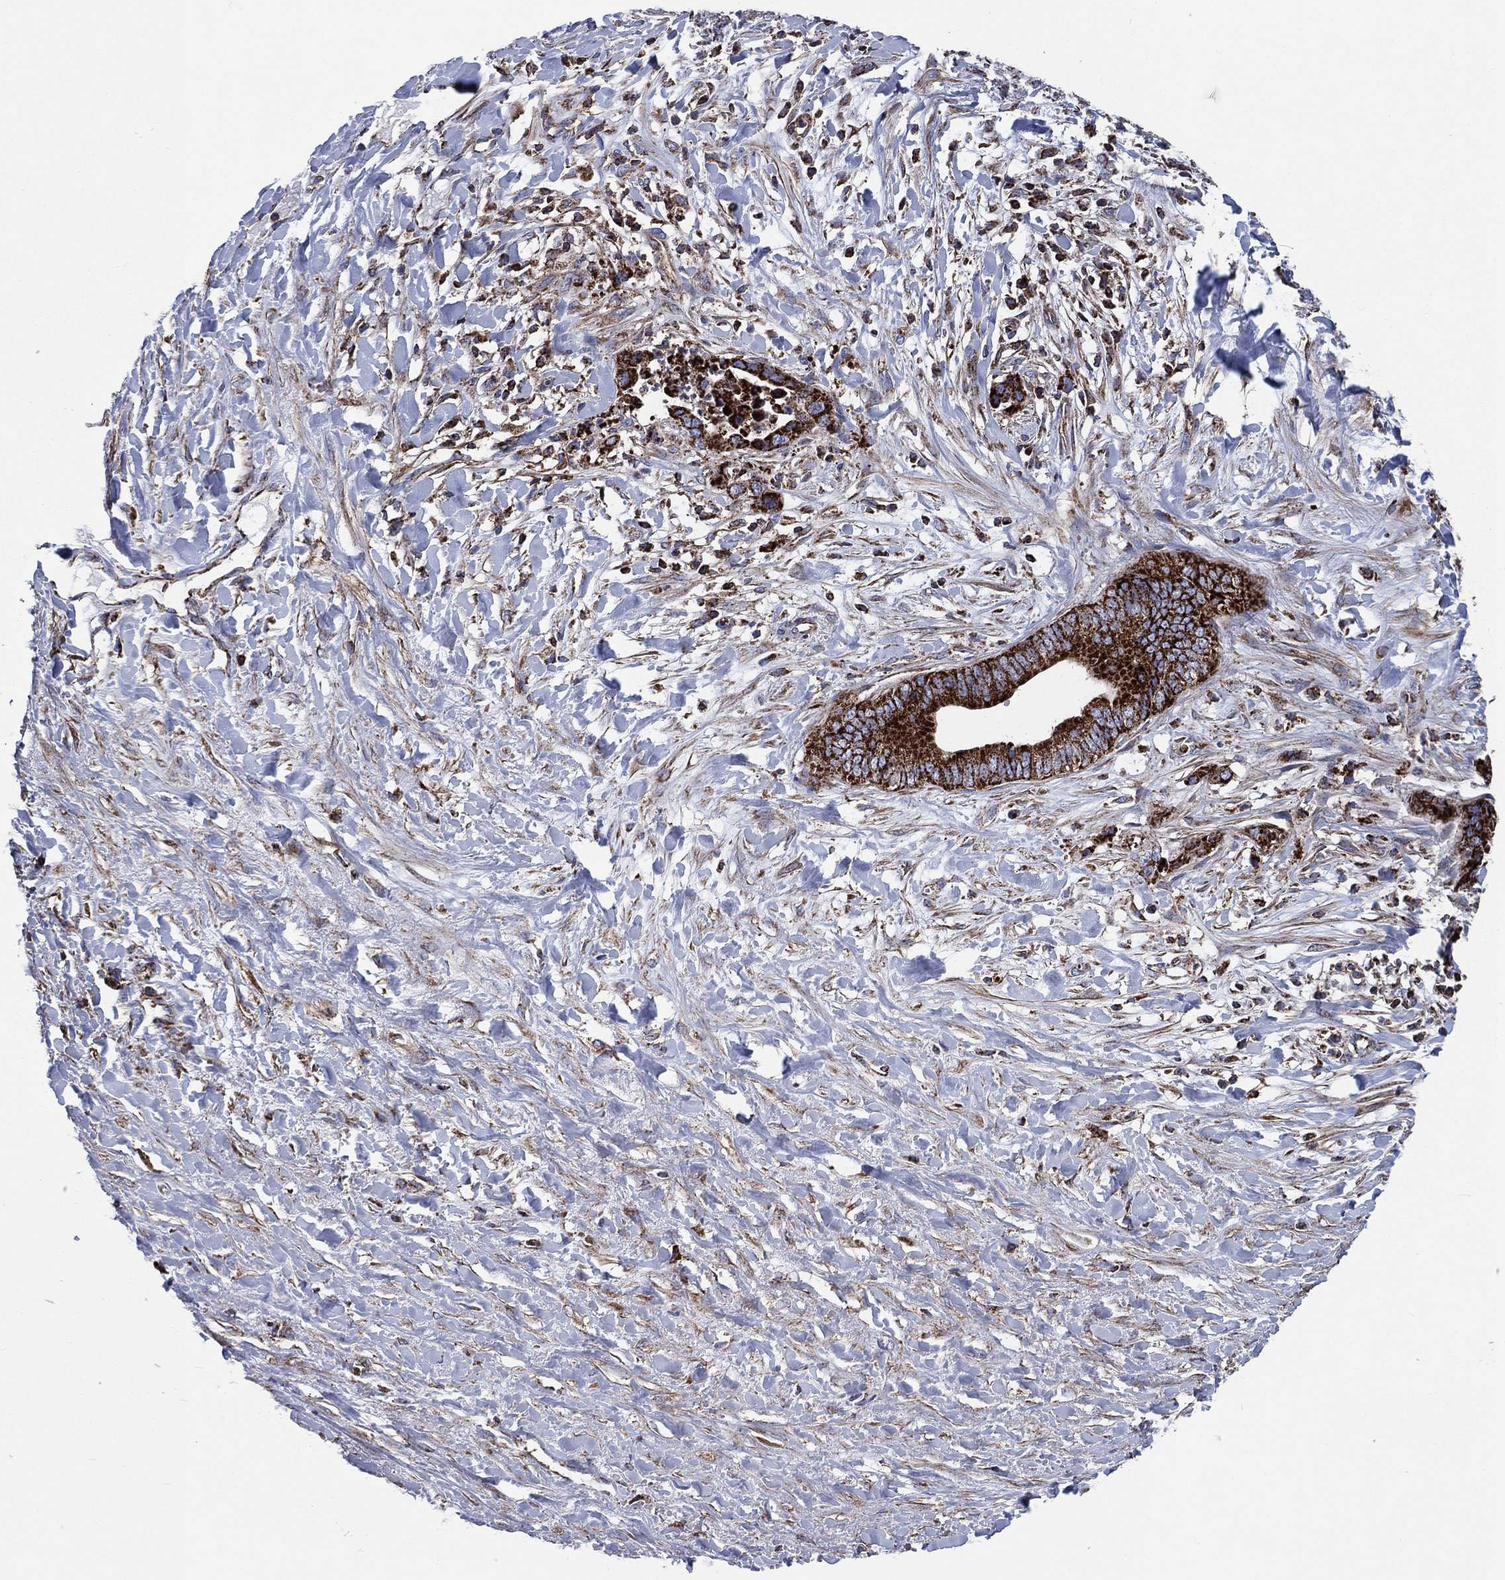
{"staining": {"intensity": "strong", "quantity": ">75%", "location": "cytoplasmic/membranous"}, "tissue": "liver cancer", "cell_type": "Tumor cells", "image_type": "cancer", "snomed": [{"axis": "morphology", "description": "Cholangiocarcinoma"}, {"axis": "topography", "description": "Liver"}], "caption": "Strong cytoplasmic/membranous positivity is present in approximately >75% of tumor cells in cholangiocarcinoma (liver). (Brightfield microscopy of DAB IHC at high magnification).", "gene": "ANKRD37", "patient": {"sex": "female", "age": 79}}